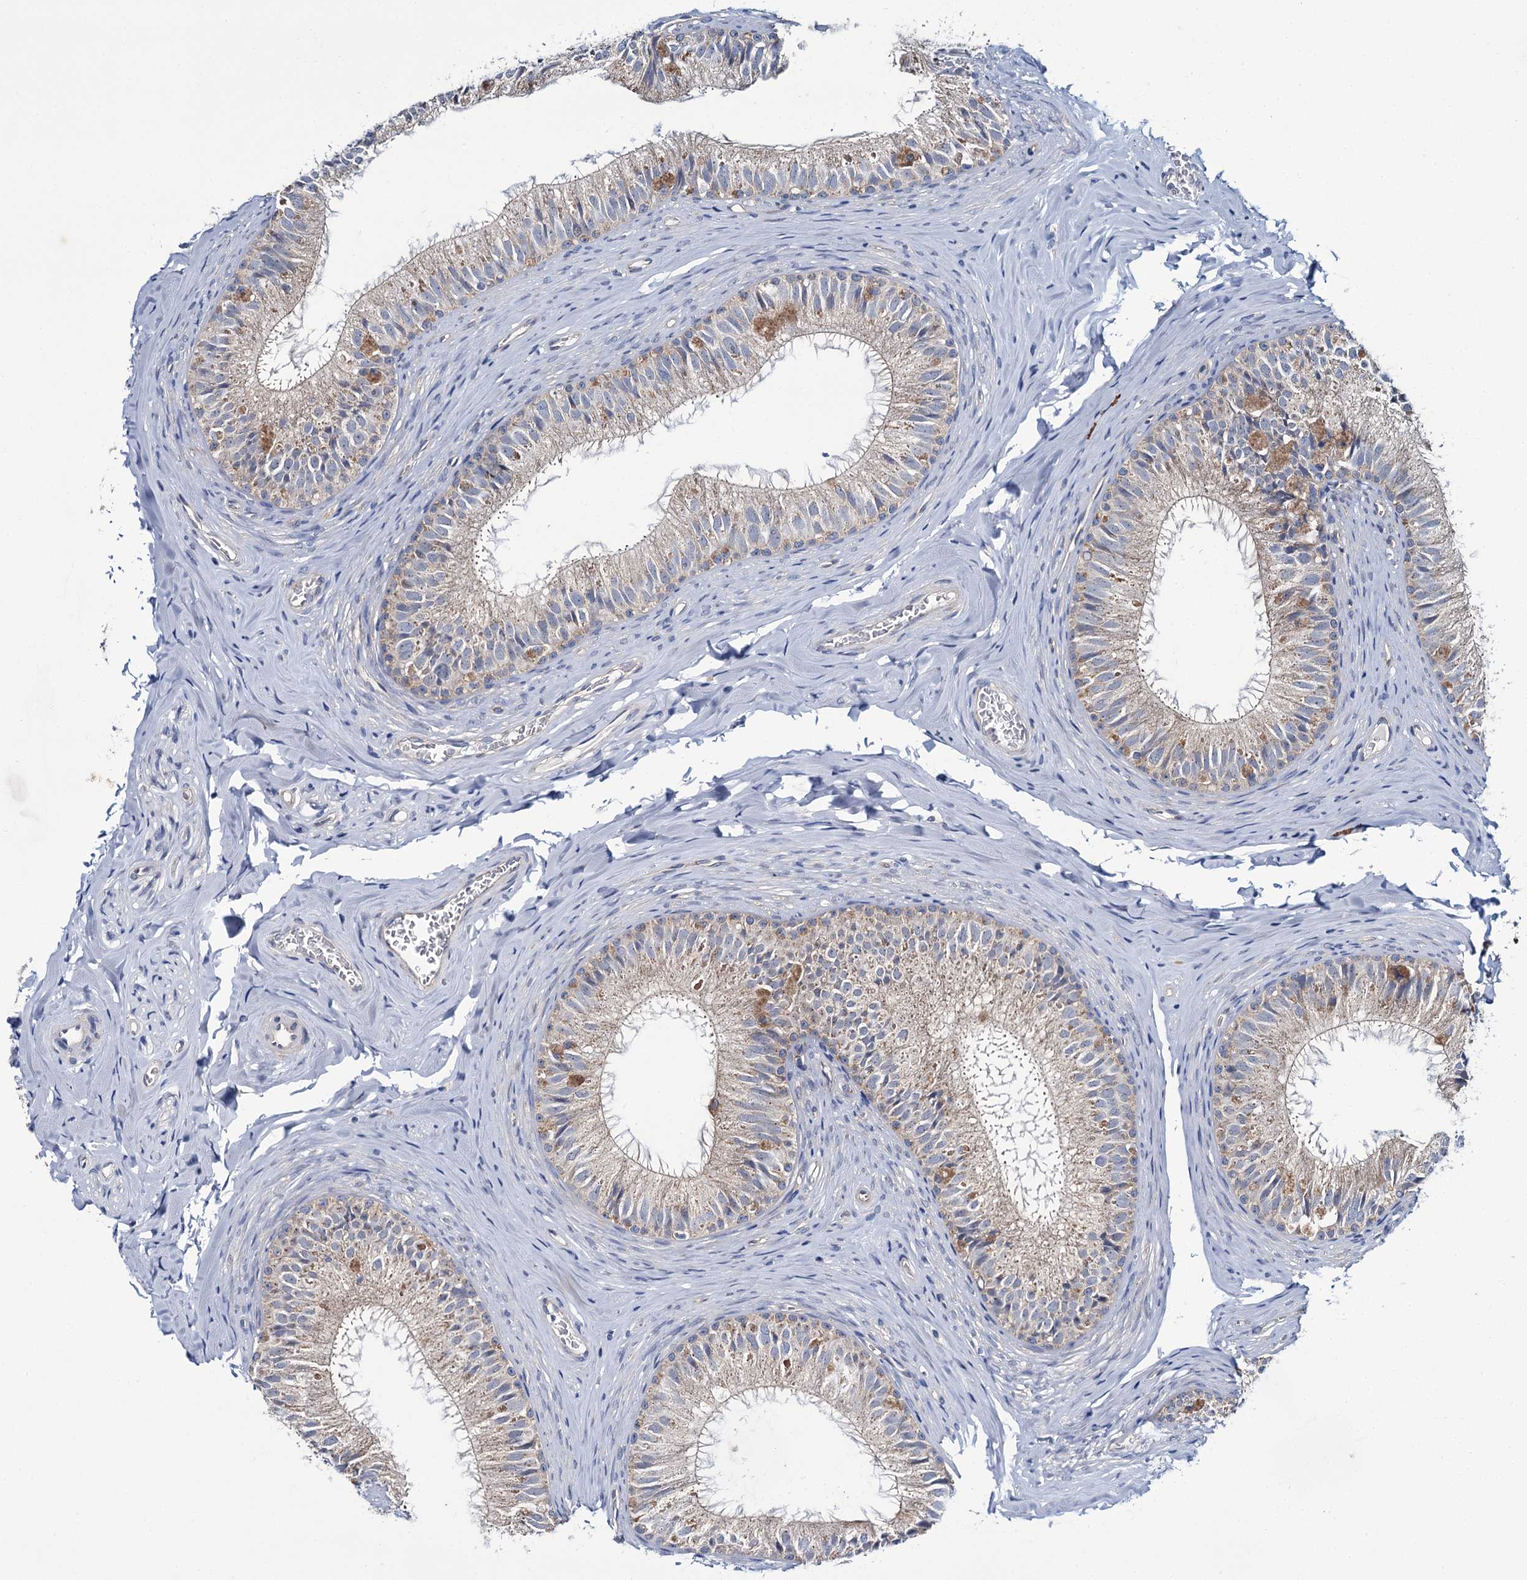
{"staining": {"intensity": "moderate", "quantity": "<25%", "location": "cytoplasmic/membranous"}, "tissue": "epididymis", "cell_type": "Glandular cells", "image_type": "normal", "snomed": [{"axis": "morphology", "description": "Normal tissue, NOS"}, {"axis": "topography", "description": "Epididymis"}], "caption": "Protein staining of normal epididymis reveals moderate cytoplasmic/membranous expression in about <25% of glandular cells. (DAB (3,3'-diaminobenzidine) IHC with brightfield microscopy, high magnification).", "gene": "CEP295", "patient": {"sex": "male", "age": 34}}